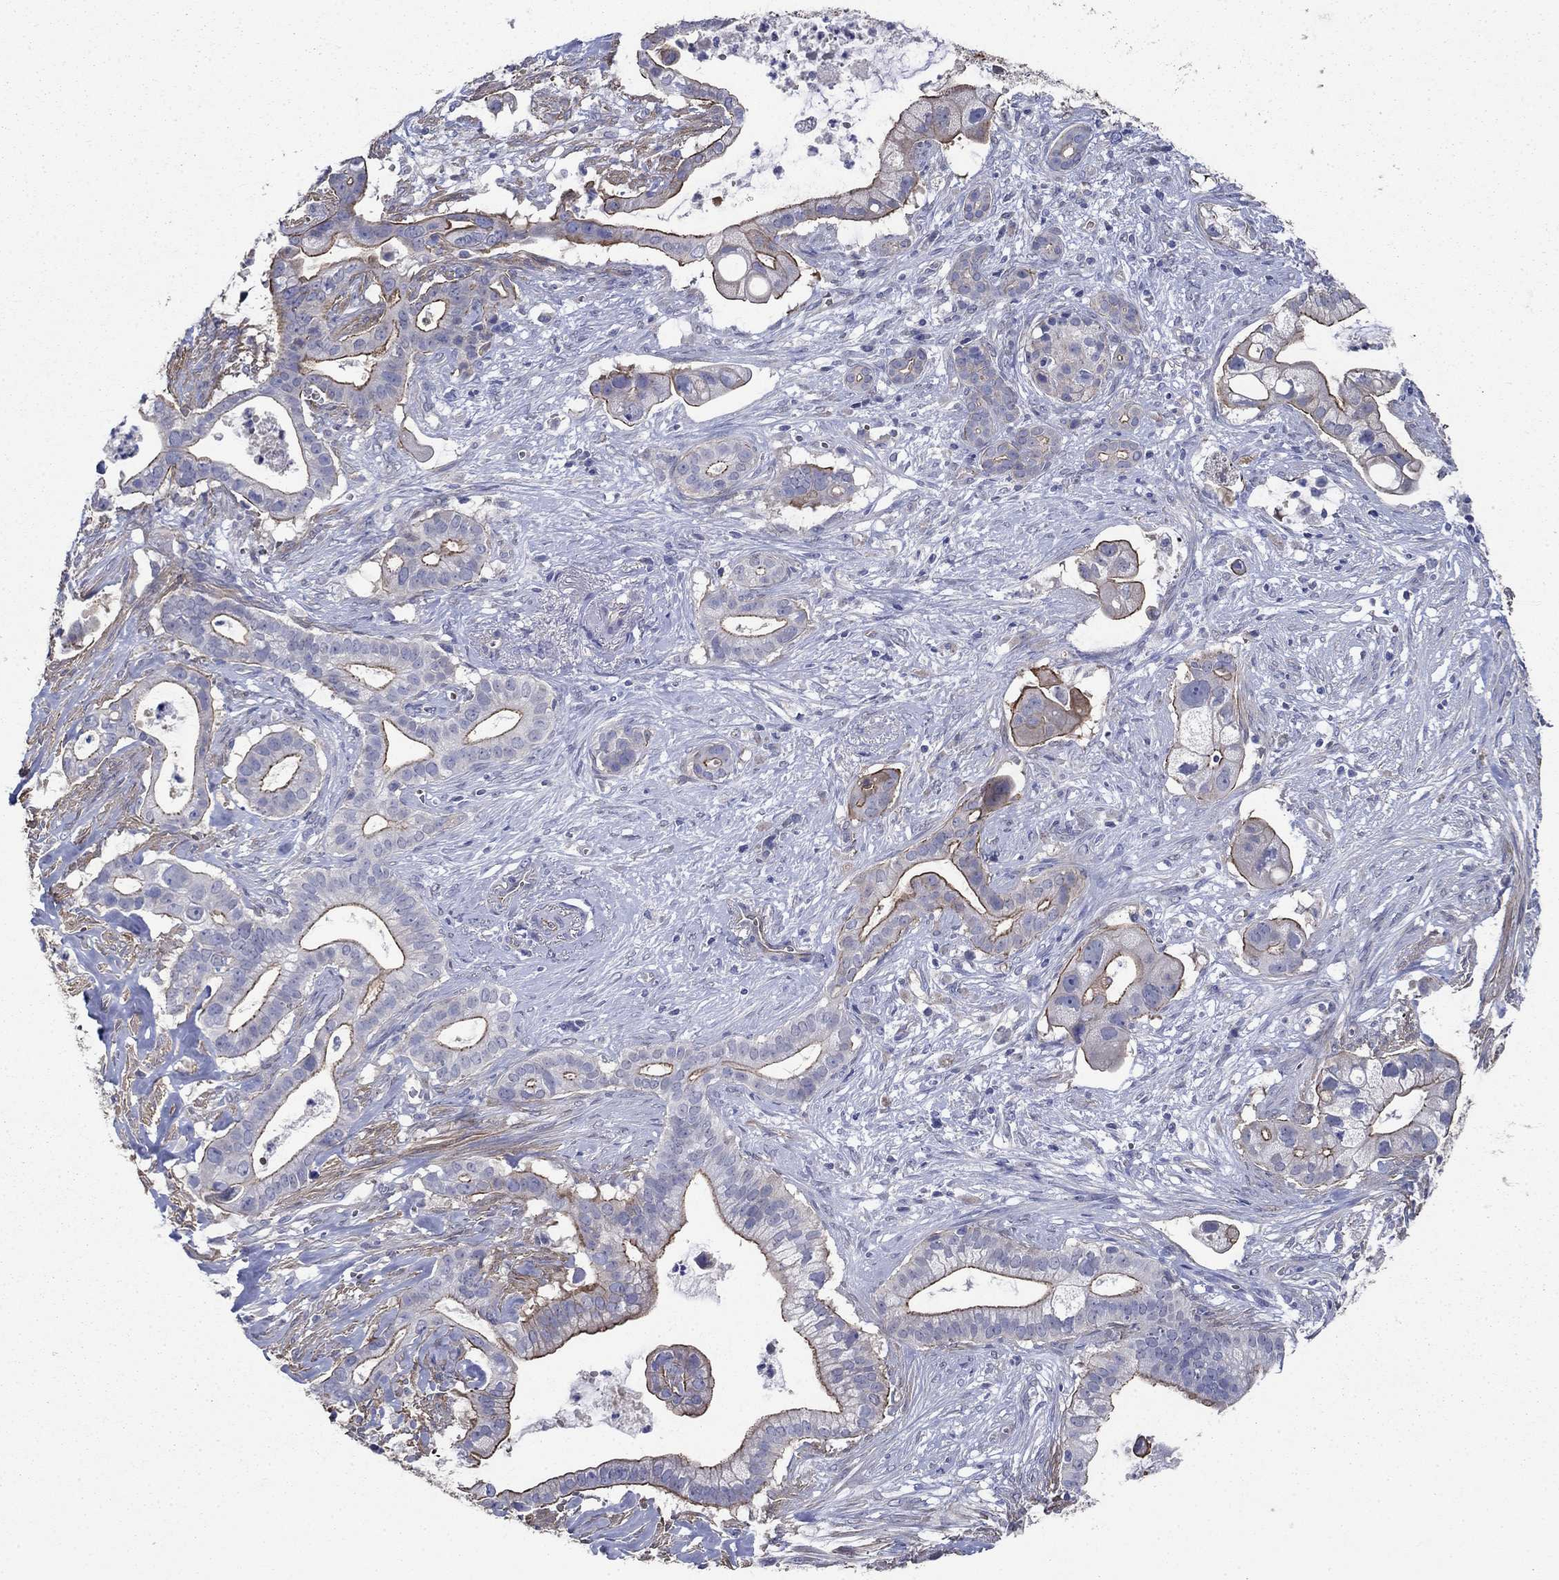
{"staining": {"intensity": "strong", "quantity": "<25%", "location": "cytoplasmic/membranous"}, "tissue": "pancreatic cancer", "cell_type": "Tumor cells", "image_type": "cancer", "snomed": [{"axis": "morphology", "description": "Adenocarcinoma, NOS"}, {"axis": "topography", "description": "Pancreas"}], "caption": "Pancreatic adenocarcinoma was stained to show a protein in brown. There is medium levels of strong cytoplasmic/membranous positivity in approximately <25% of tumor cells.", "gene": "FLNC", "patient": {"sex": "male", "age": 61}}